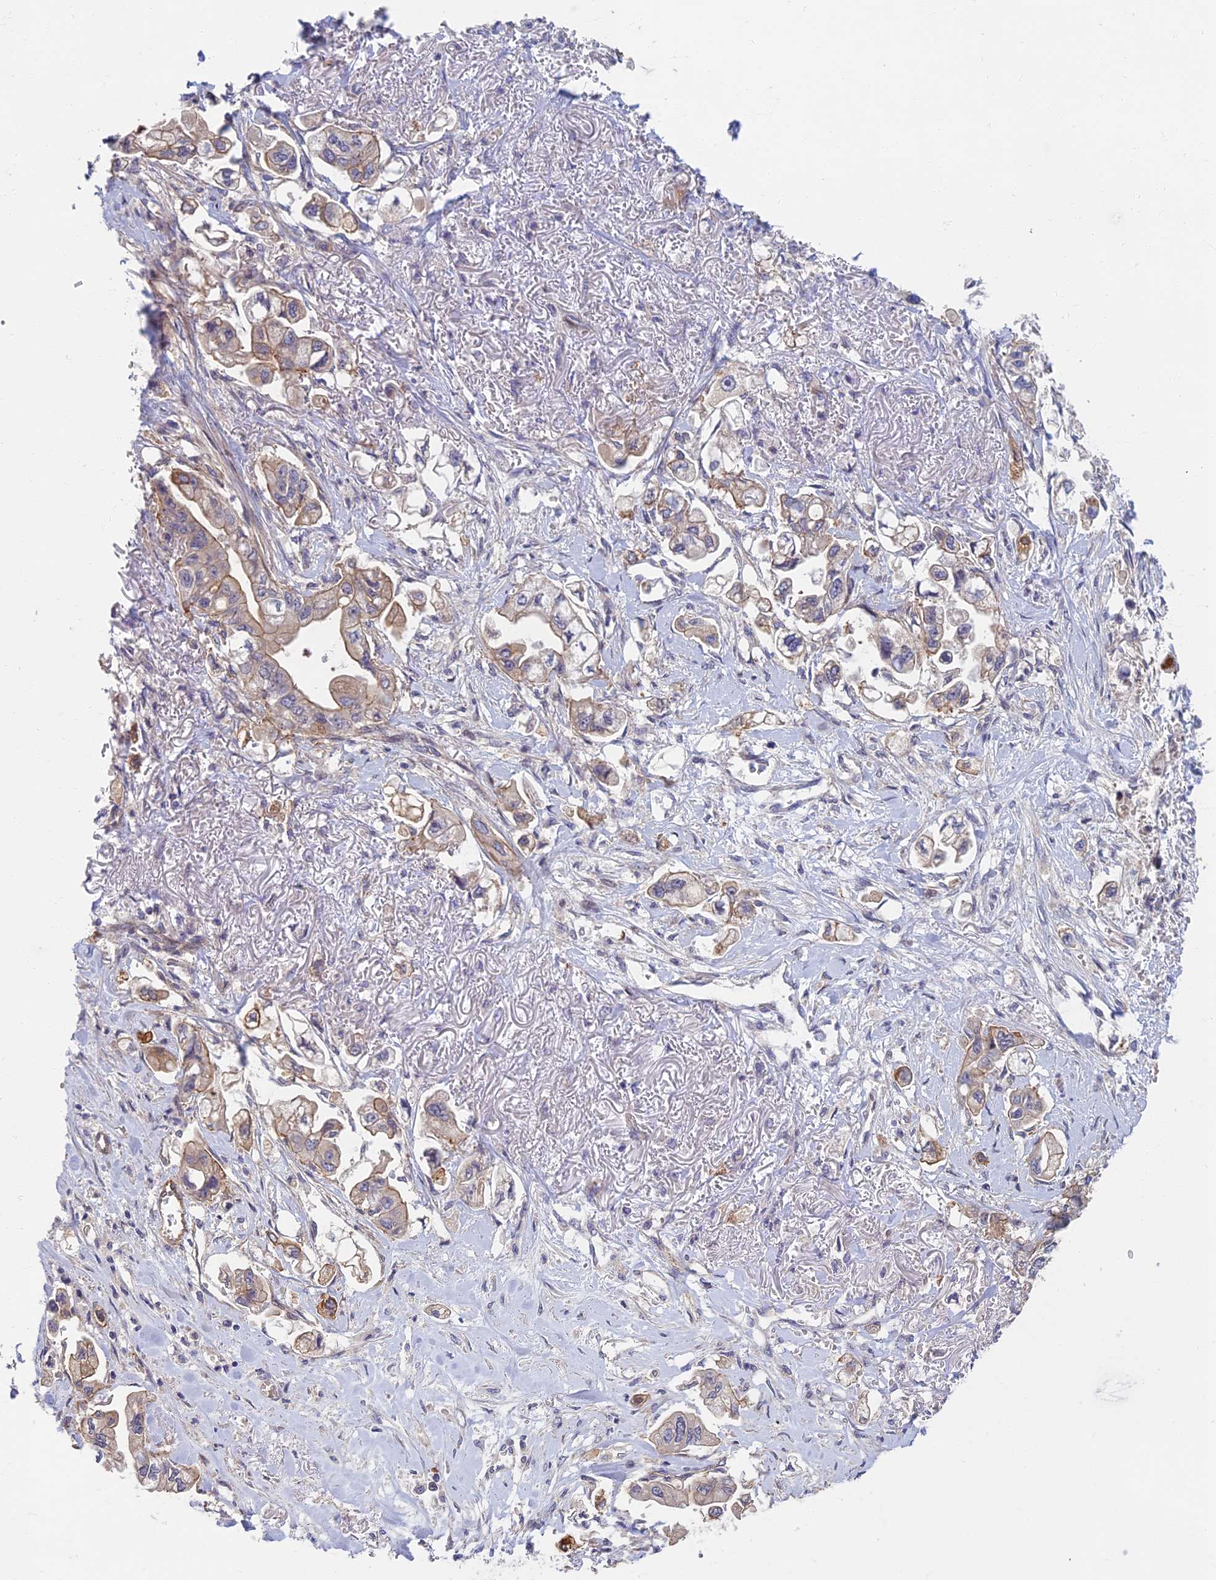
{"staining": {"intensity": "moderate", "quantity": "<25%", "location": "cytoplasmic/membranous"}, "tissue": "stomach cancer", "cell_type": "Tumor cells", "image_type": "cancer", "snomed": [{"axis": "morphology", "description": "Adenocarcinoma, NOS"}, {"axis": "topography", "description": "Stomach"}], "caption": "Immunohistochemical staining of adenocarcinoma (stomach) demonstrates moderate cytoplasmic/membranous protein staining in approximately <25% of tumor cells. (DAB IHC, brown staining for protein, blue staining for nuclei).", "gene": "RHBDL2", "patient": {"sex": "male", "age": 62}}